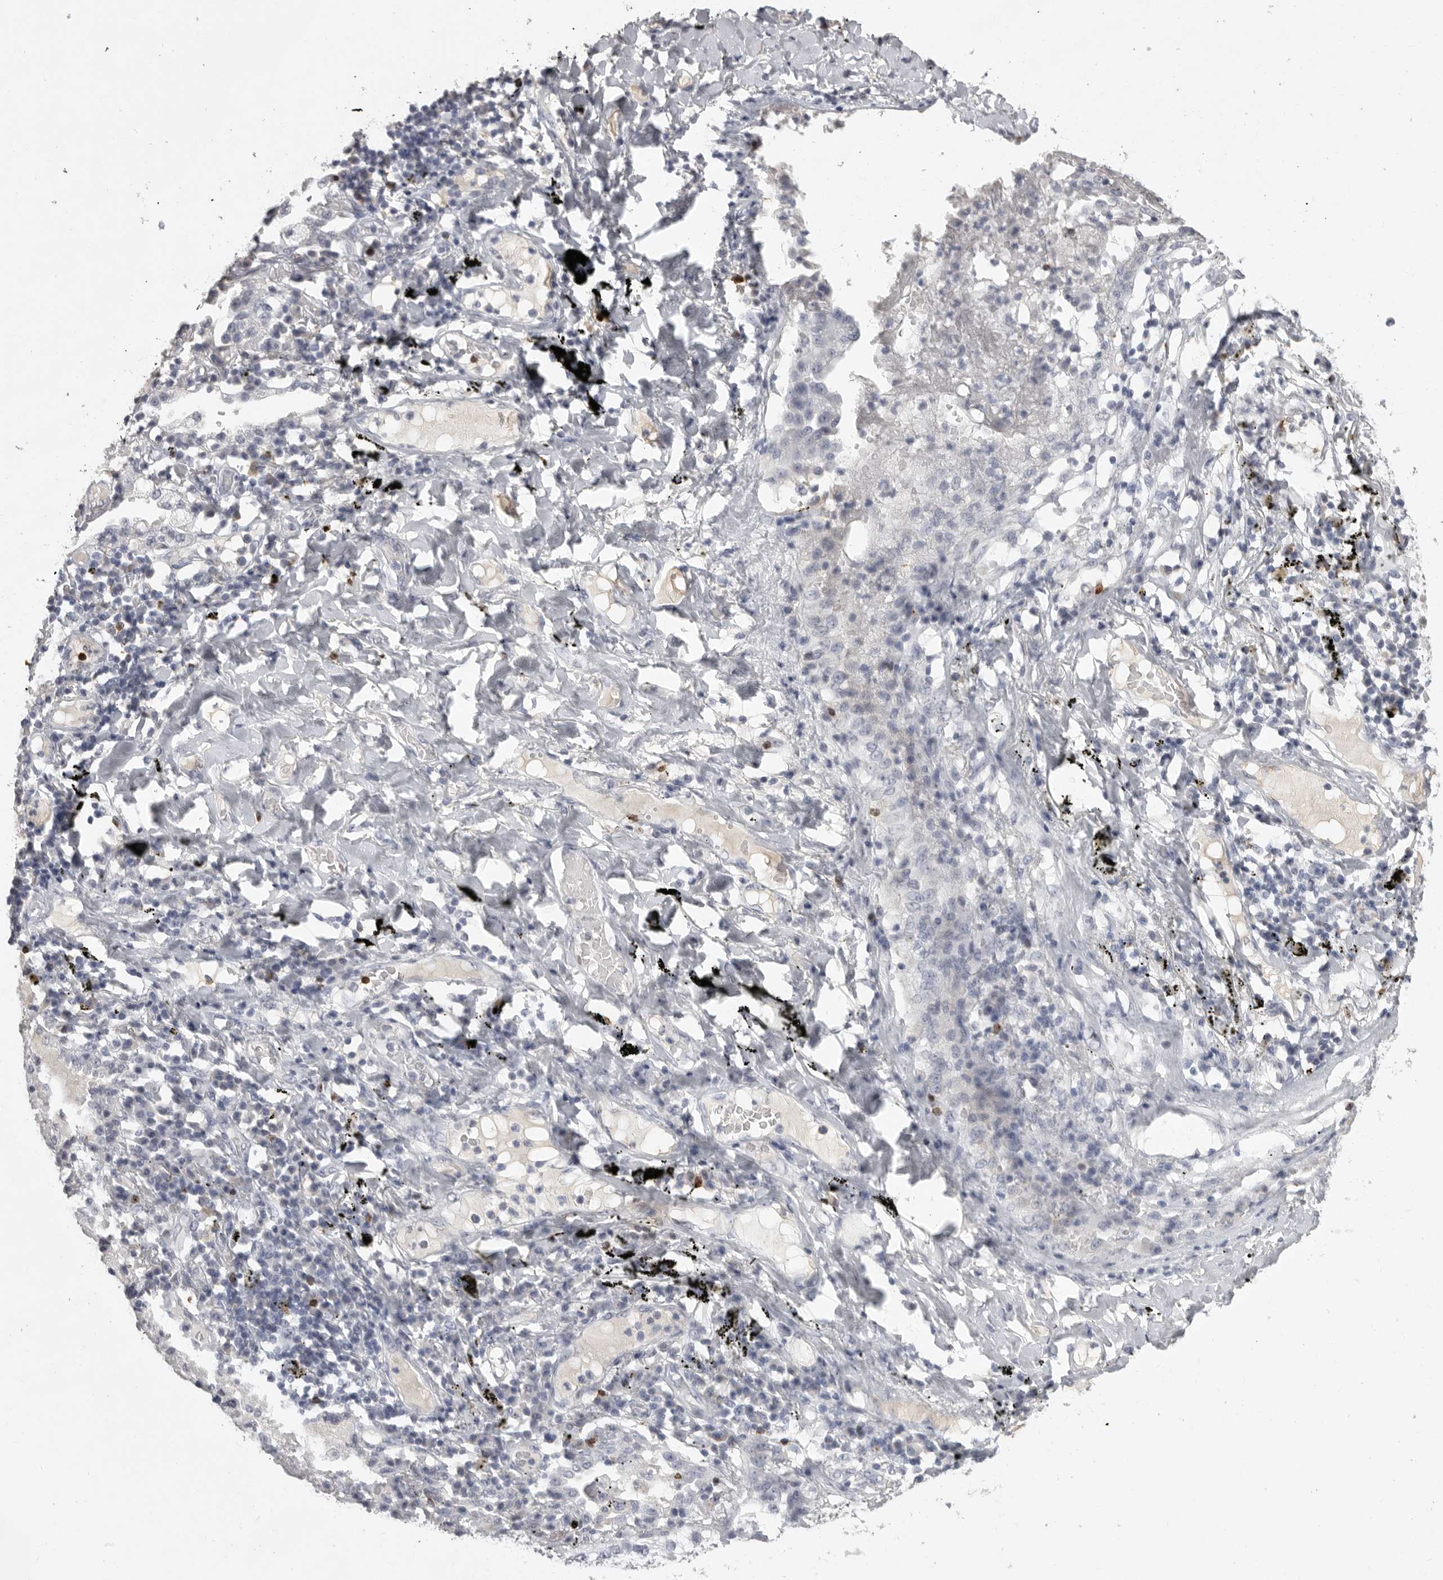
{"staining": {"intensity": "negative", "quantity": "none", "location": "none"}, "tissue": "lung cancer", "cell_type": "Tumor cells", "image_type": "cancer", "snomed": [{"axis": "morphology", "description": "Adenocarcinoma, NOS"}, {"axis": "topography", "description": "Lung"}], "caption": "Tumor cells are negative for protein expression in human adenocarcinoma (lung).", "gene": "GNLY", "patient": {"sex": "male", "age": 63}}